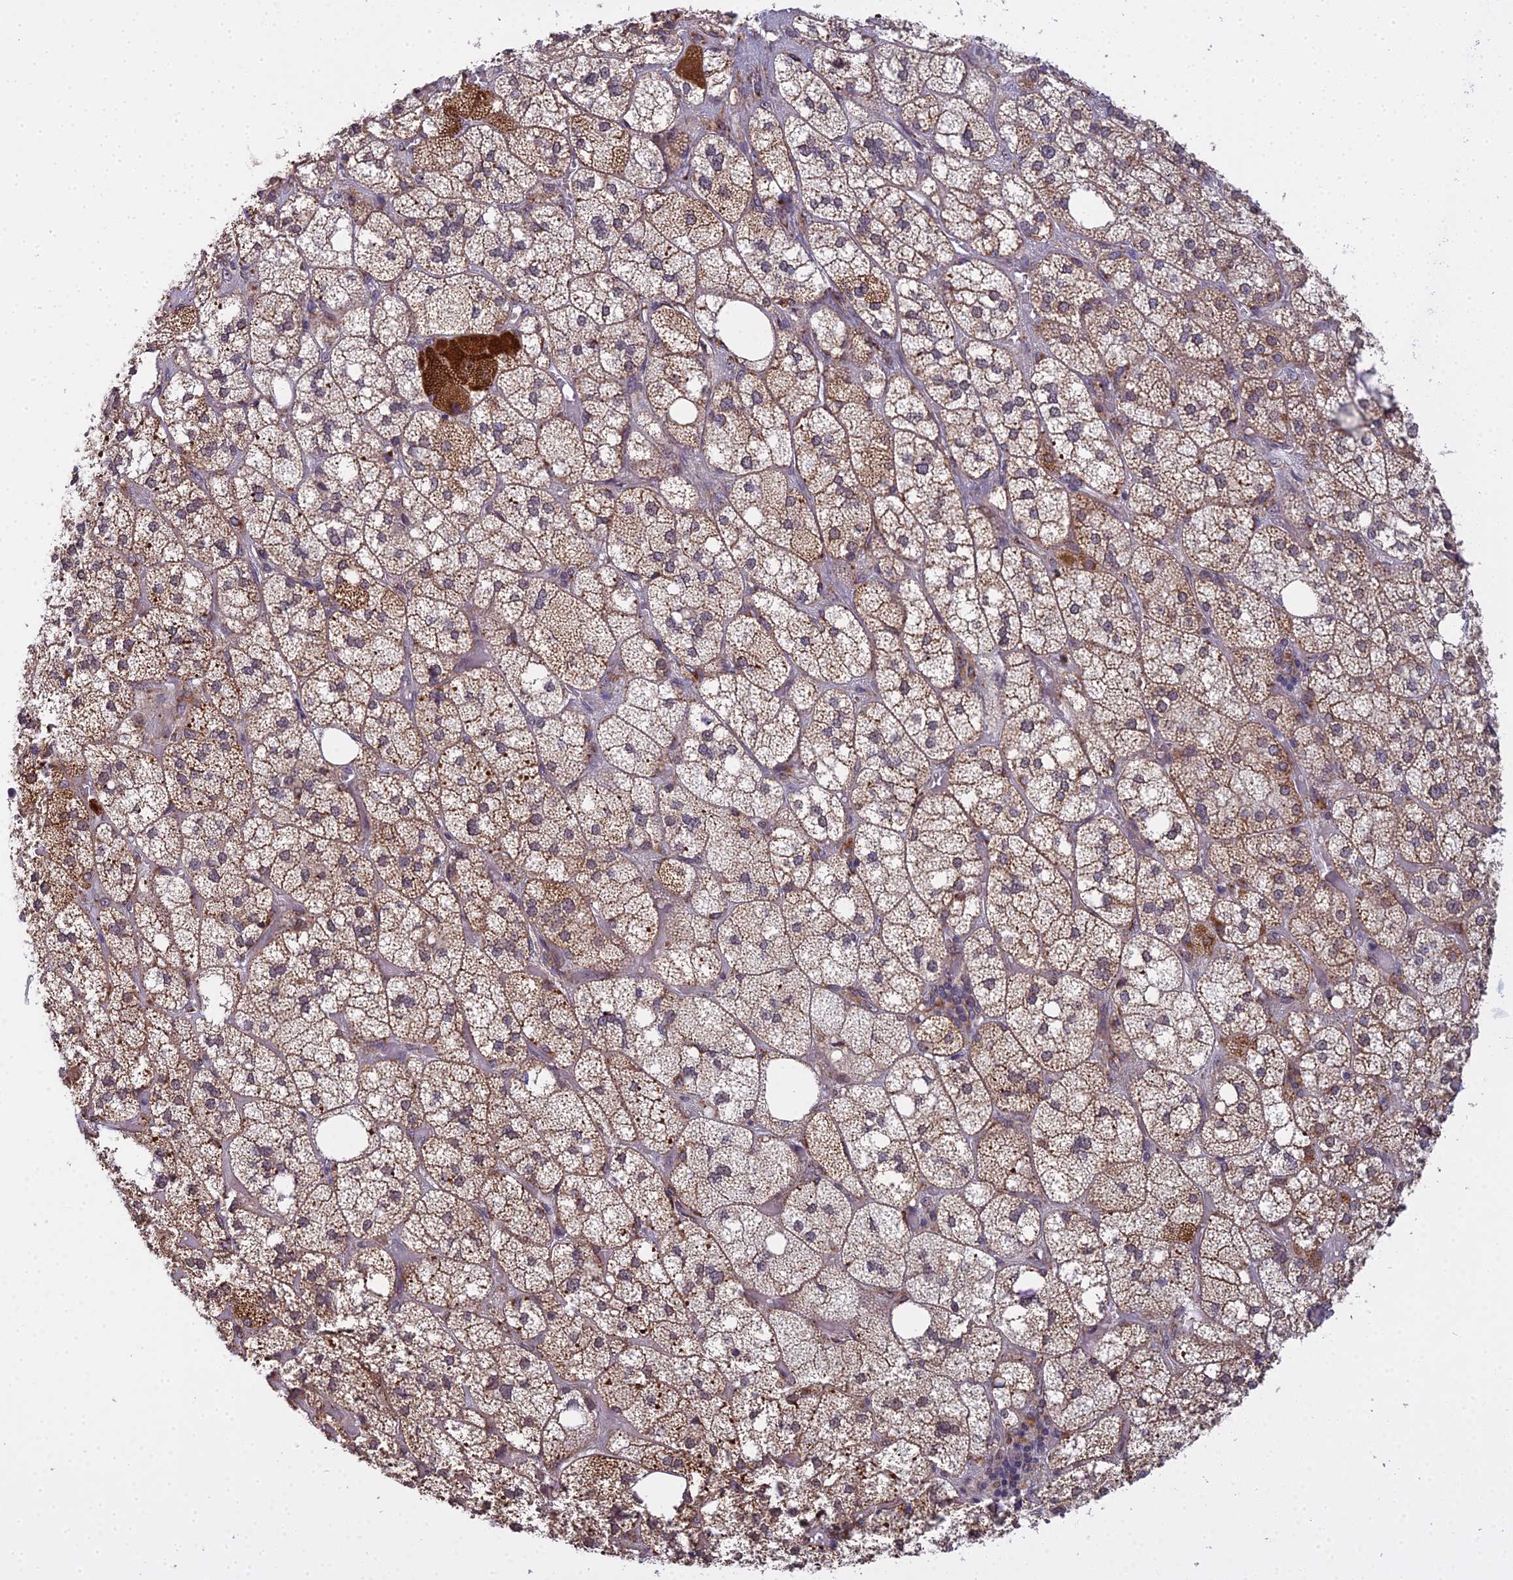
{"staining": {"intensity": "moderate", "quantity": ">75%", "location": "cytoplasmic/membranous"}, "tissue": "adrenal gland", "cell_type": "Glandular cells", "image_type": "normal", "snomed": [{"axis": "morphology", "description": "Normal tissue, NOS"}, {"axis": "topography", "description": "Adrenal gland"}], "caption": "High-power microscopy captured an immunohistochemistry (IHC) histopathology image of benign adrenal gland, revealing moderate cytoplasmic/membranous staining in about >75% of glandular cells.", "gene": "MEOX1", "patient": {"sex": "male", "age": 61}}